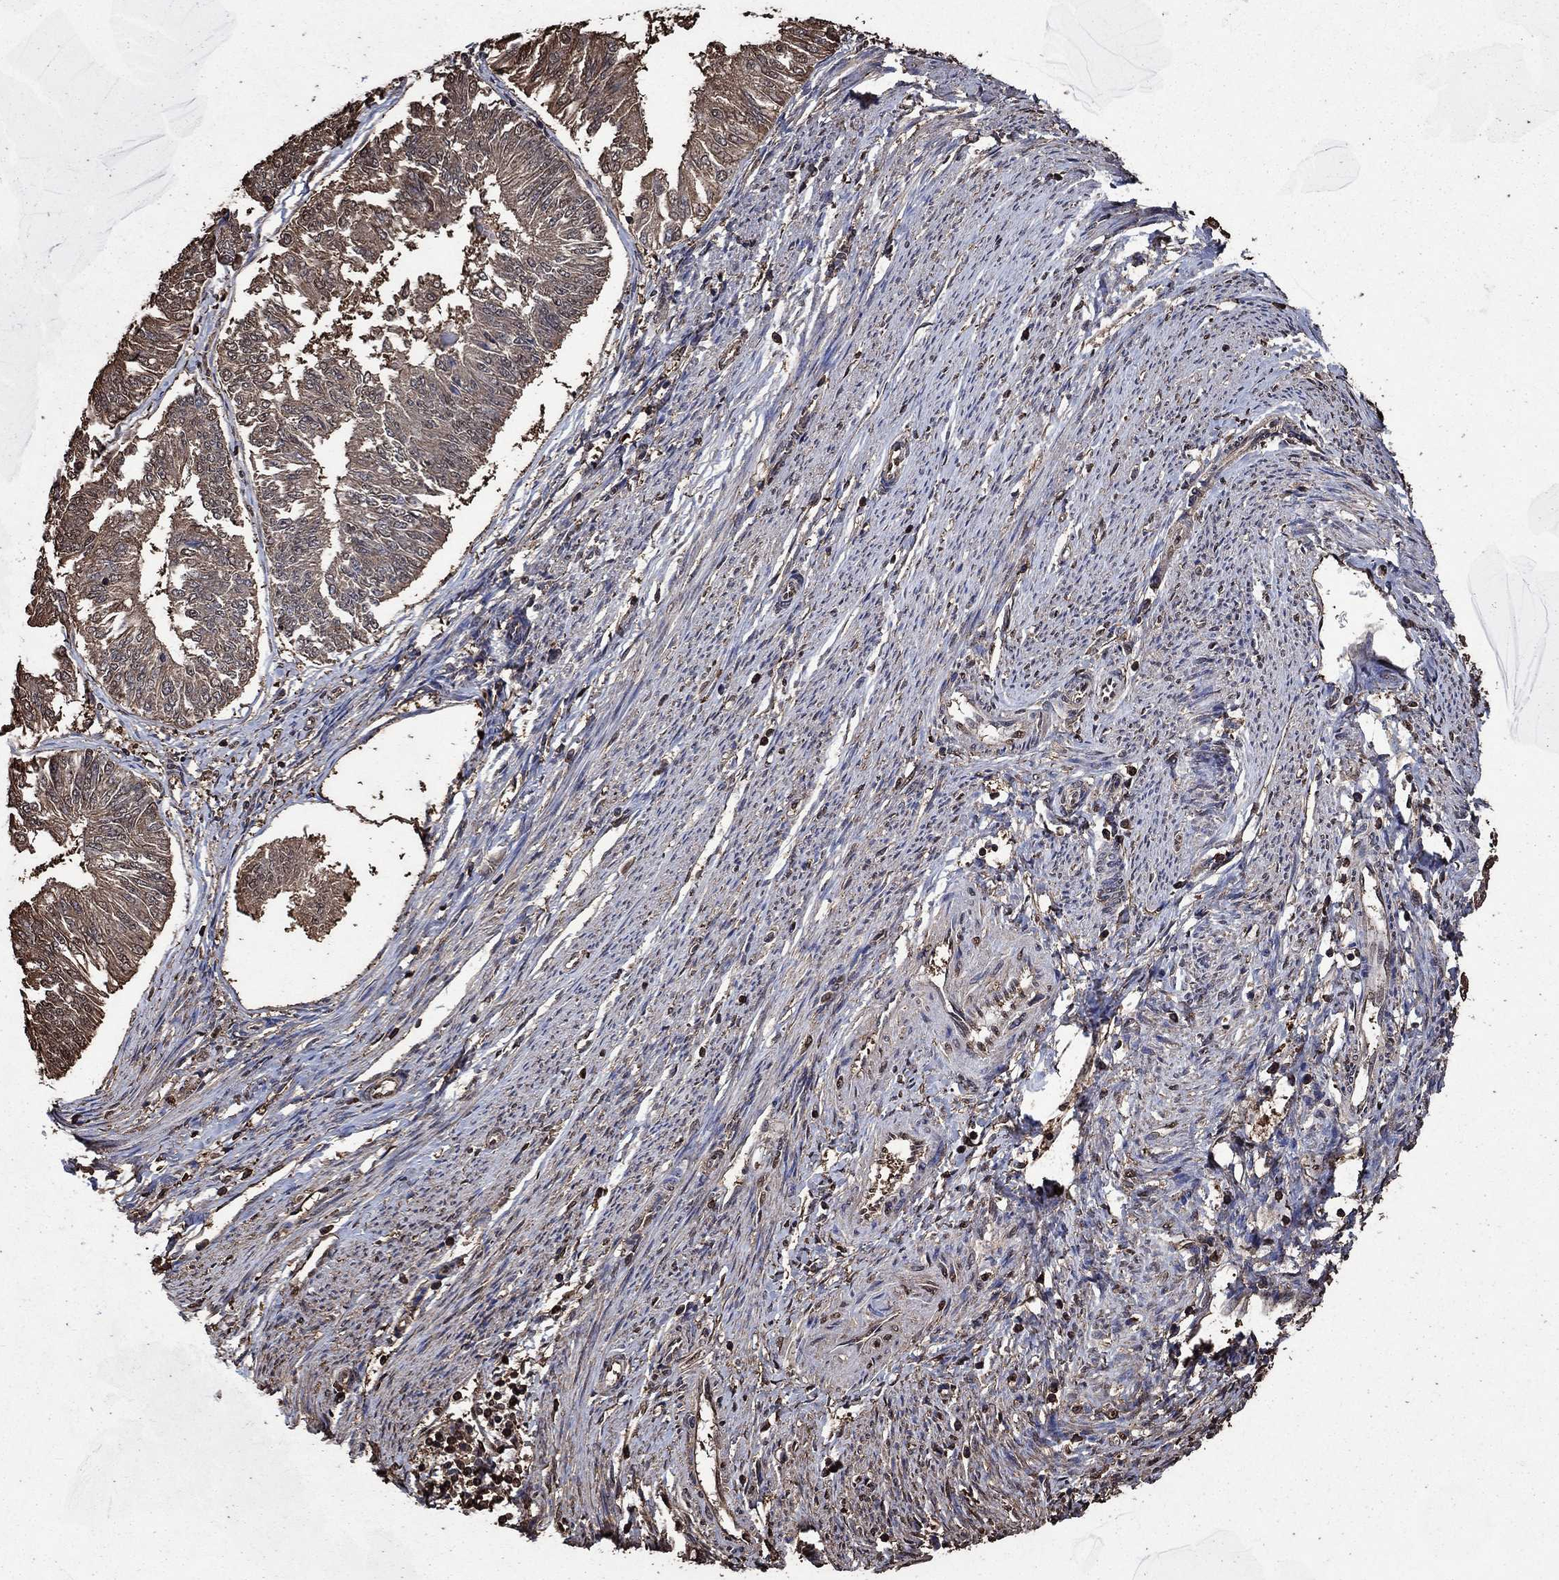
{"staining": {"intensity": "weak", "quantity": "<25%", "location": "cytoplasmic/membranous"}, "tissue": "endometrial cancer", "cell_type": "Tumor cells", "image_type": "cancer", "snomed": [{"axis": "morphology", "description": "Adenocarcinoma, NOS"}, {"axis": "topography", "description": "Endometrium"}], "caption": "The micrograph displays no significant expression in tumor cells of adenocarcinoma (endometrial). (Stains: DAB IHC with hematoxylin counter stain, Microscopy: brightfield microscopy at high magnification).", "gene": "GAPDH", "patient": {"sex": "female", "age": 58}}